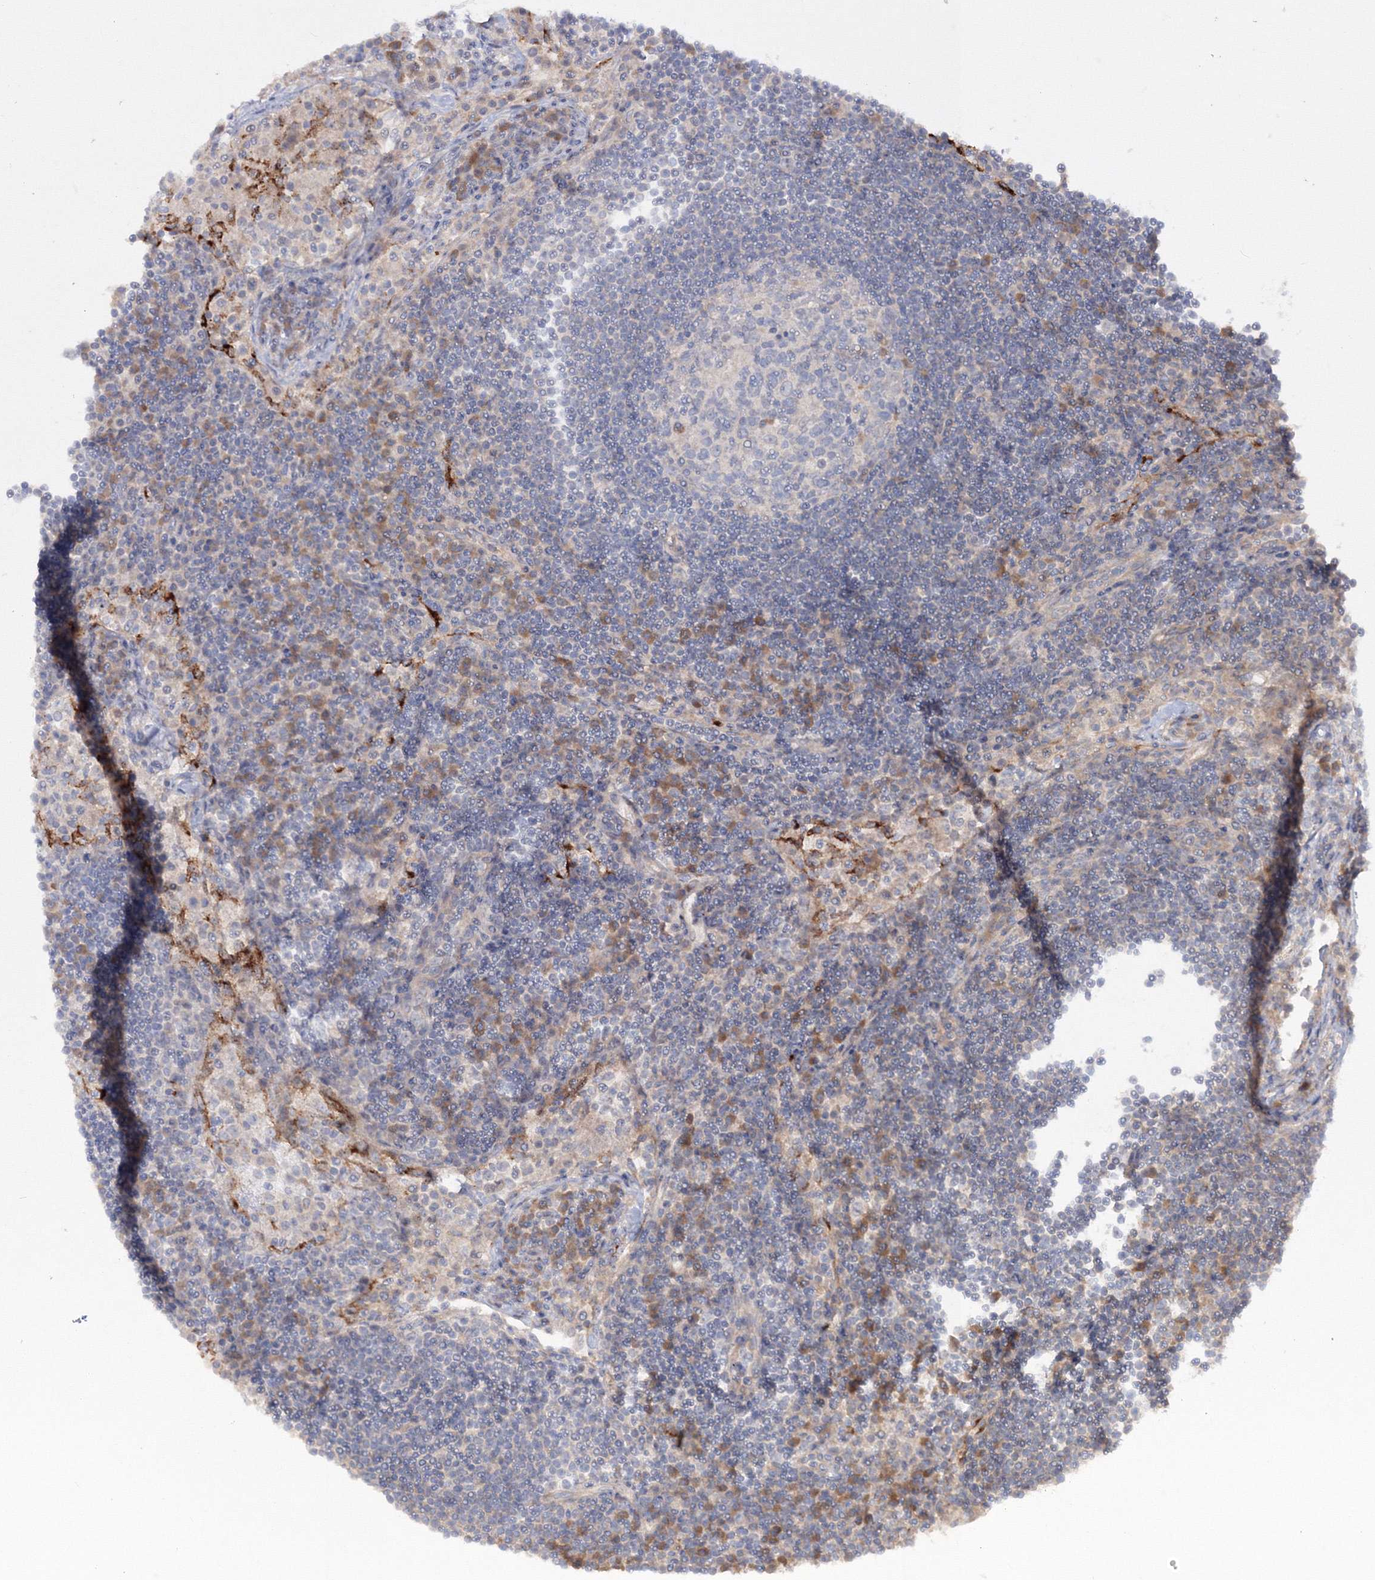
{"staining": {"intensity": "negative", "quantity": "none", "location": "none"}, "tissue": "lymph node", "cell_type": "Germinal center cells", "image_type": "normal", "snomed": [{"axis": "morphology", "description": "Normal tissue, NOS"}, {"axis": "topography", "description": "Lymph node"}], "caption": "A high-resolution micrograph shows immunohistochemistry staining of normal lymph node, which exhibits no significant positivity in germinal center cells.", "gene": "IPMK", "patient": {"sex": "female", "age": 53}}